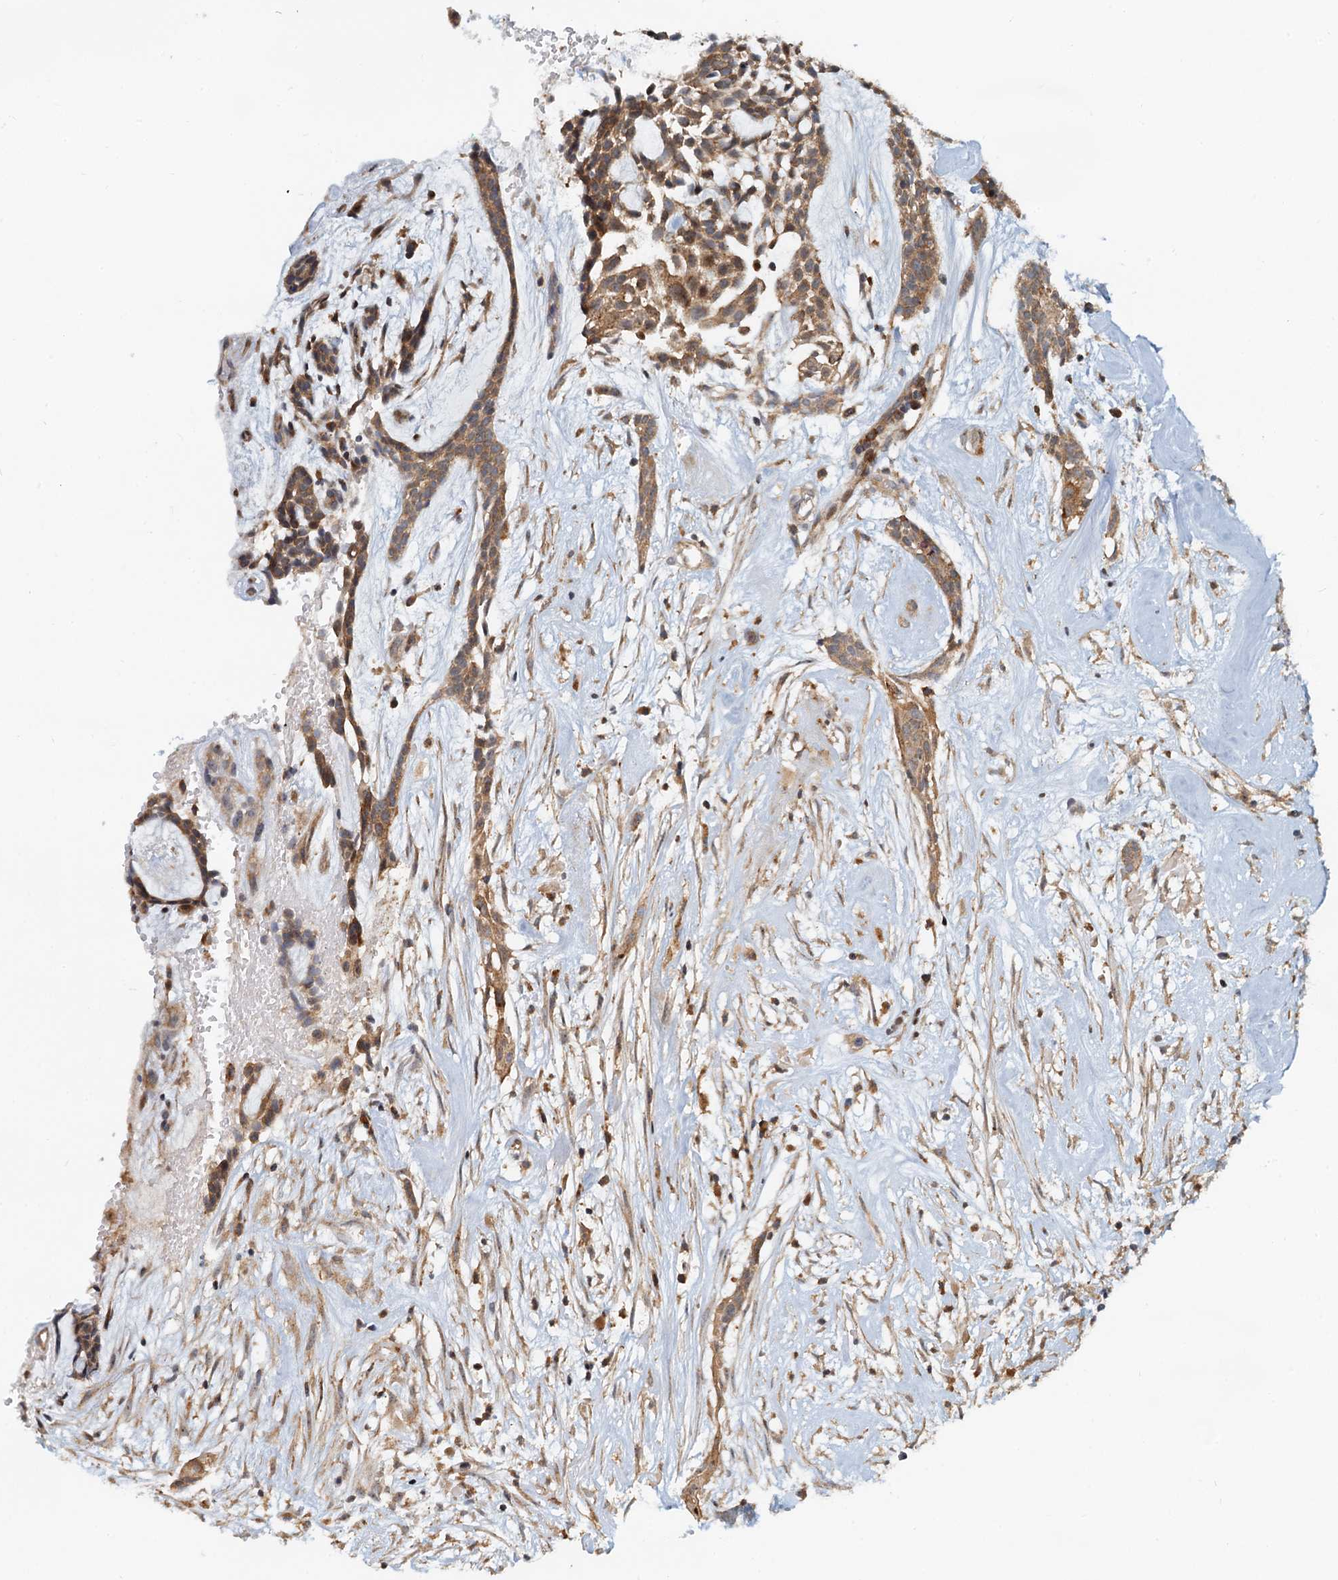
{"staining": {"intensity": "moderate", "quantity": ">75%", "location": "cytoplasmic/membranous"}, "tissue": "head and neck cancer", "cell_type": "Tumor cells", "image_type": "cancer", "snomed": [{"axis": "morphology", "description": "Adenocarcinoma, NOS"}, {"axis": "topography", "description": "Subcutis"}, {"axis": "topography", "description": "Head-Neck"}], "caption": "Immunohistochemistry (IHC) of human adenocarcinoma (head and neck) demonstrates medium levels of moderate cytoplasmic/membranous staining in about >75% of tumor cells.", "gene": "TOLLIP", "patient": {"sex": "female", "age": 73}}